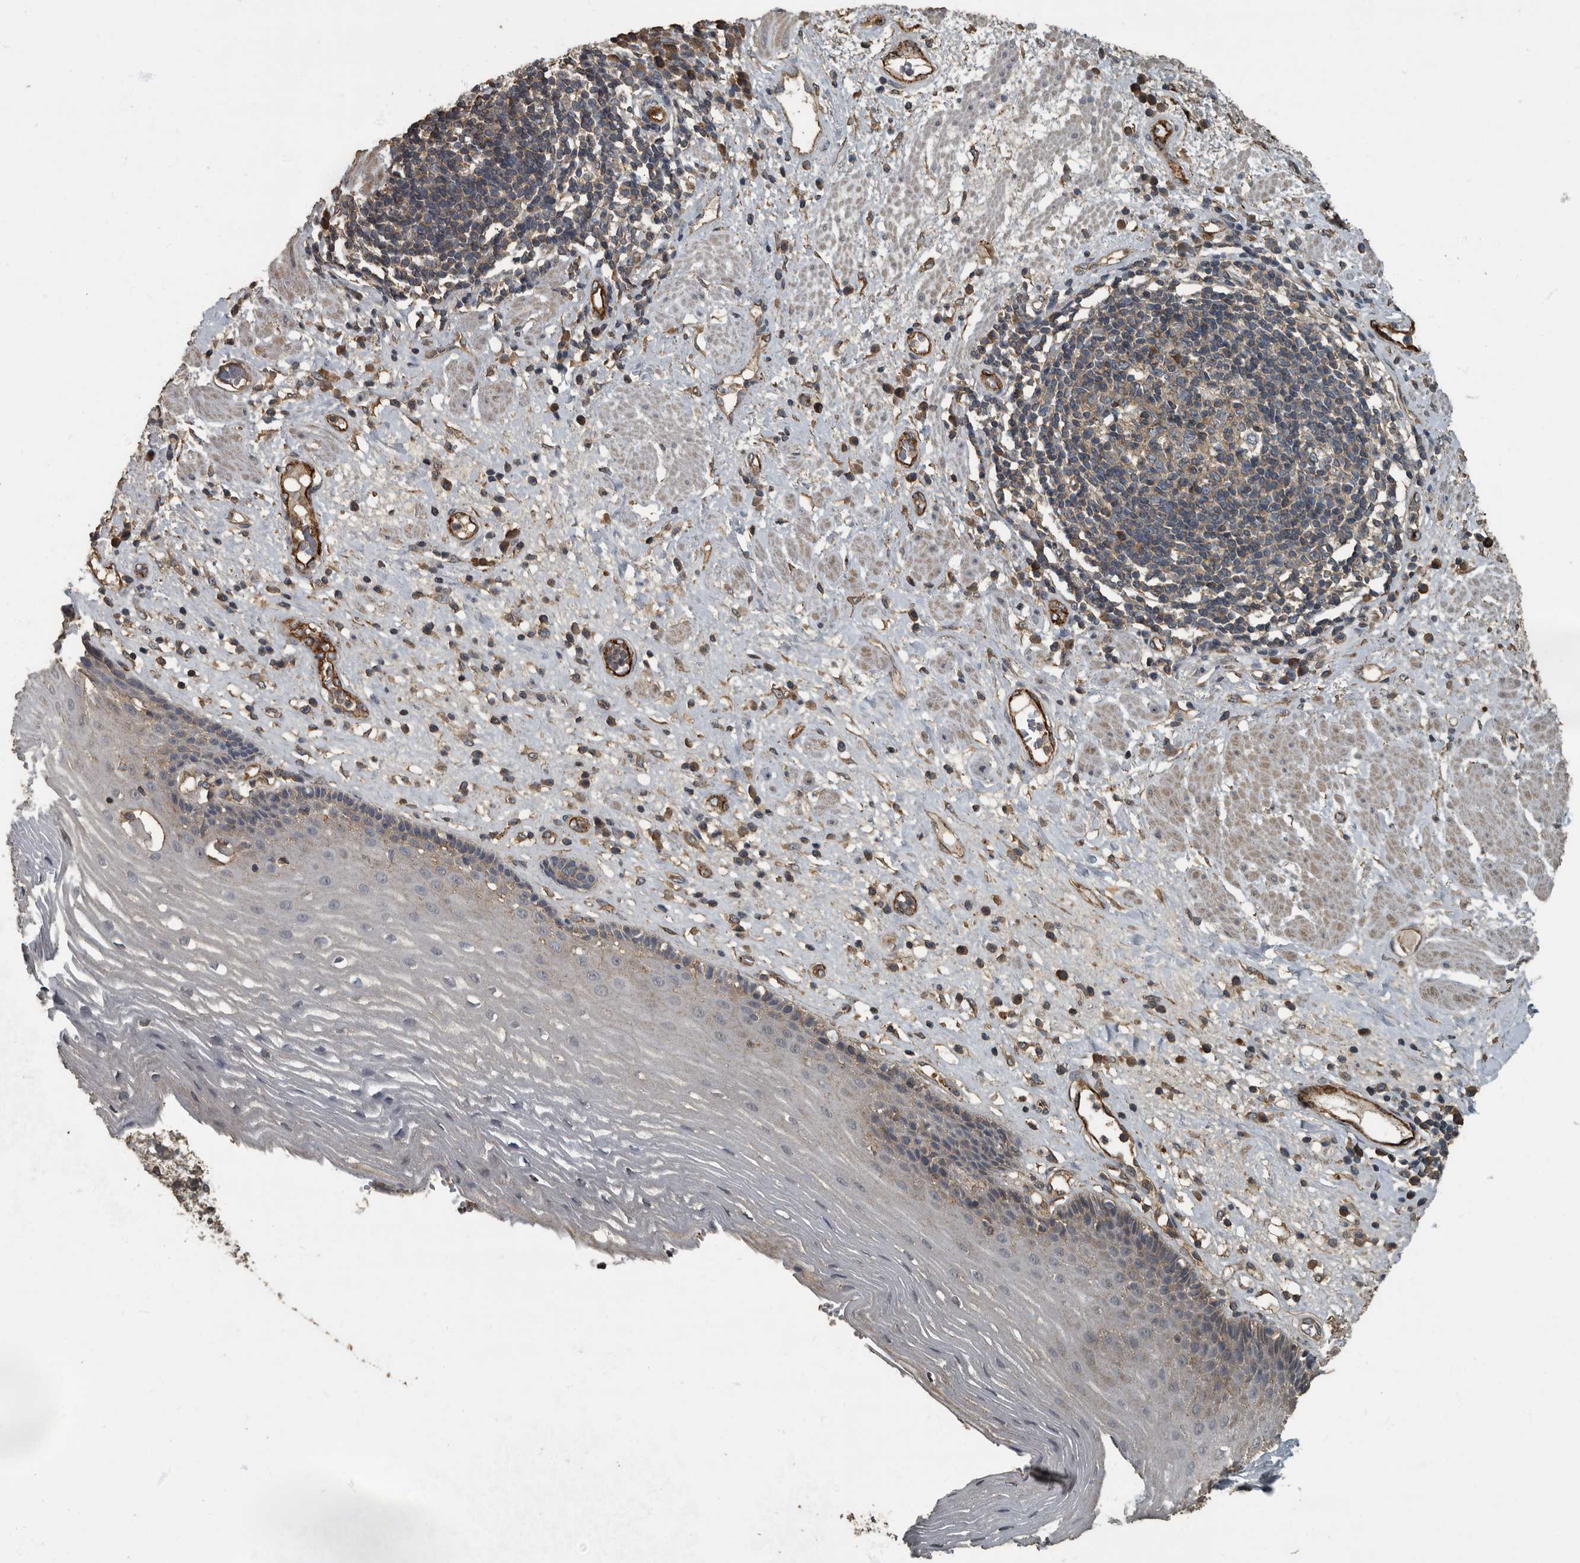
{"staining": {"intensity": "weak", "quantity": "25%-75%", "location": "cytoplasmic/membranous"}, "tissue": "esophagus", "cell_type": "Squamous epithelial cells", "image_type": "normal", "snomed": [{"axis": "morphology", "description": "Normal tissue, NOS"}, {"axis": "morphology", "description": "Adenocarcinoma, NOS"}, {"axis": "topography", "description": "Esophagus"}], "caption": "A micrograph showing weak cytoplasmic/membranous expression in approximately 25%-75% of squamous epithelial cells in unremarkable esophagus, as visualized by brown immunohistochemical staining.", "gene": "IL15RA", "patient": {"sex": "male", "age": 62}}